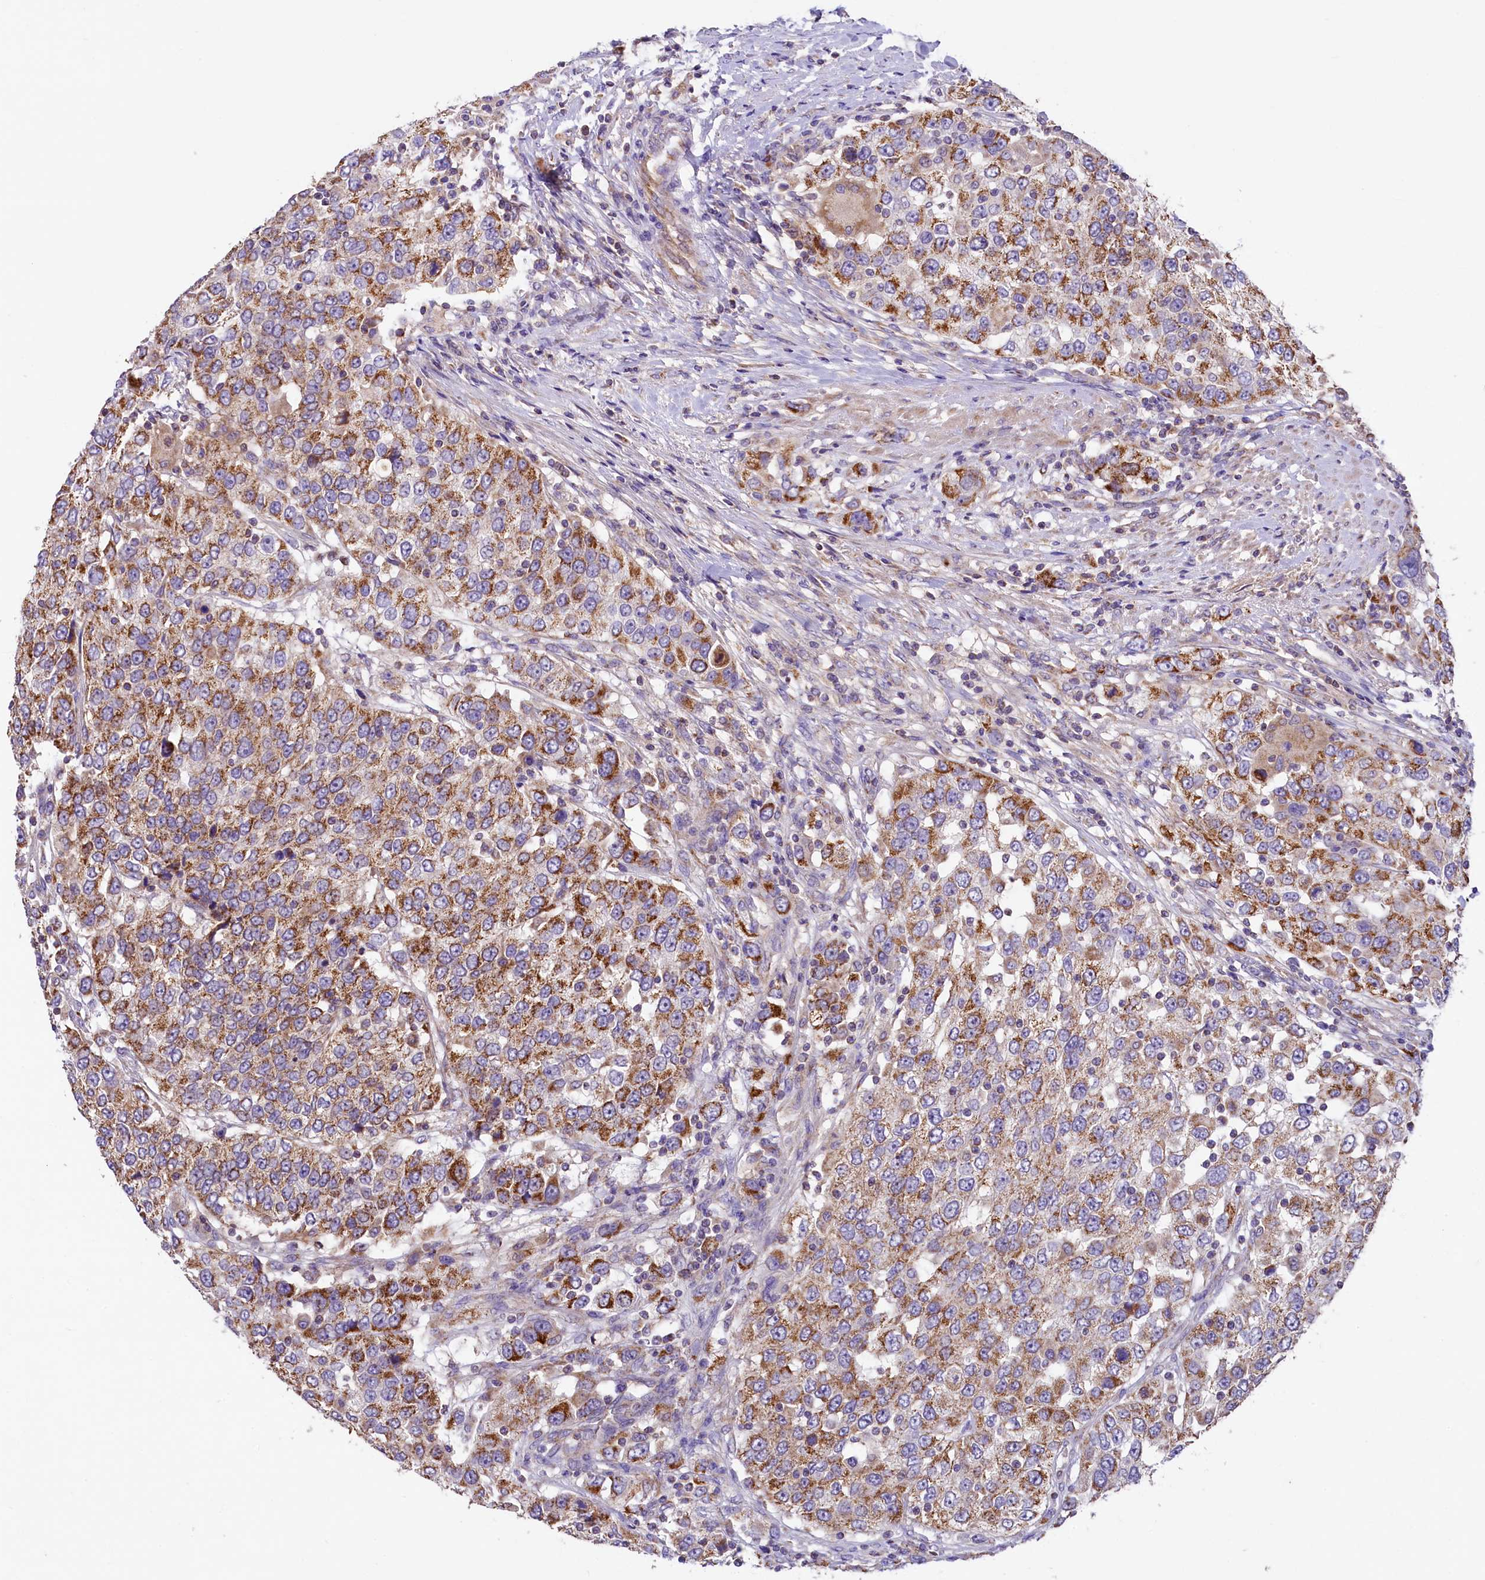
{"staining": {"intensity": "moderate", "quantity": ">75%", "location": "cytoplasmic/membranous"}, "tissue": "urothelial cancer", "cell_type": "Tumor cells", "image_type": "cancer", "snomed": [{"axis": "morphology", "description": "Urothelial carcinoma, High grade"}, {"axis": "topography", "description": "Urinary bladder"}], "caption": "DAB immunohistochemical staining of human urothelial carcinoma (high-grade) displays moderate cytoplasmic/membranous protein staining in approximately >75% of tumor cells.", "gene": "PMPCB", "patient": {"sex": "female", "age": 80}}